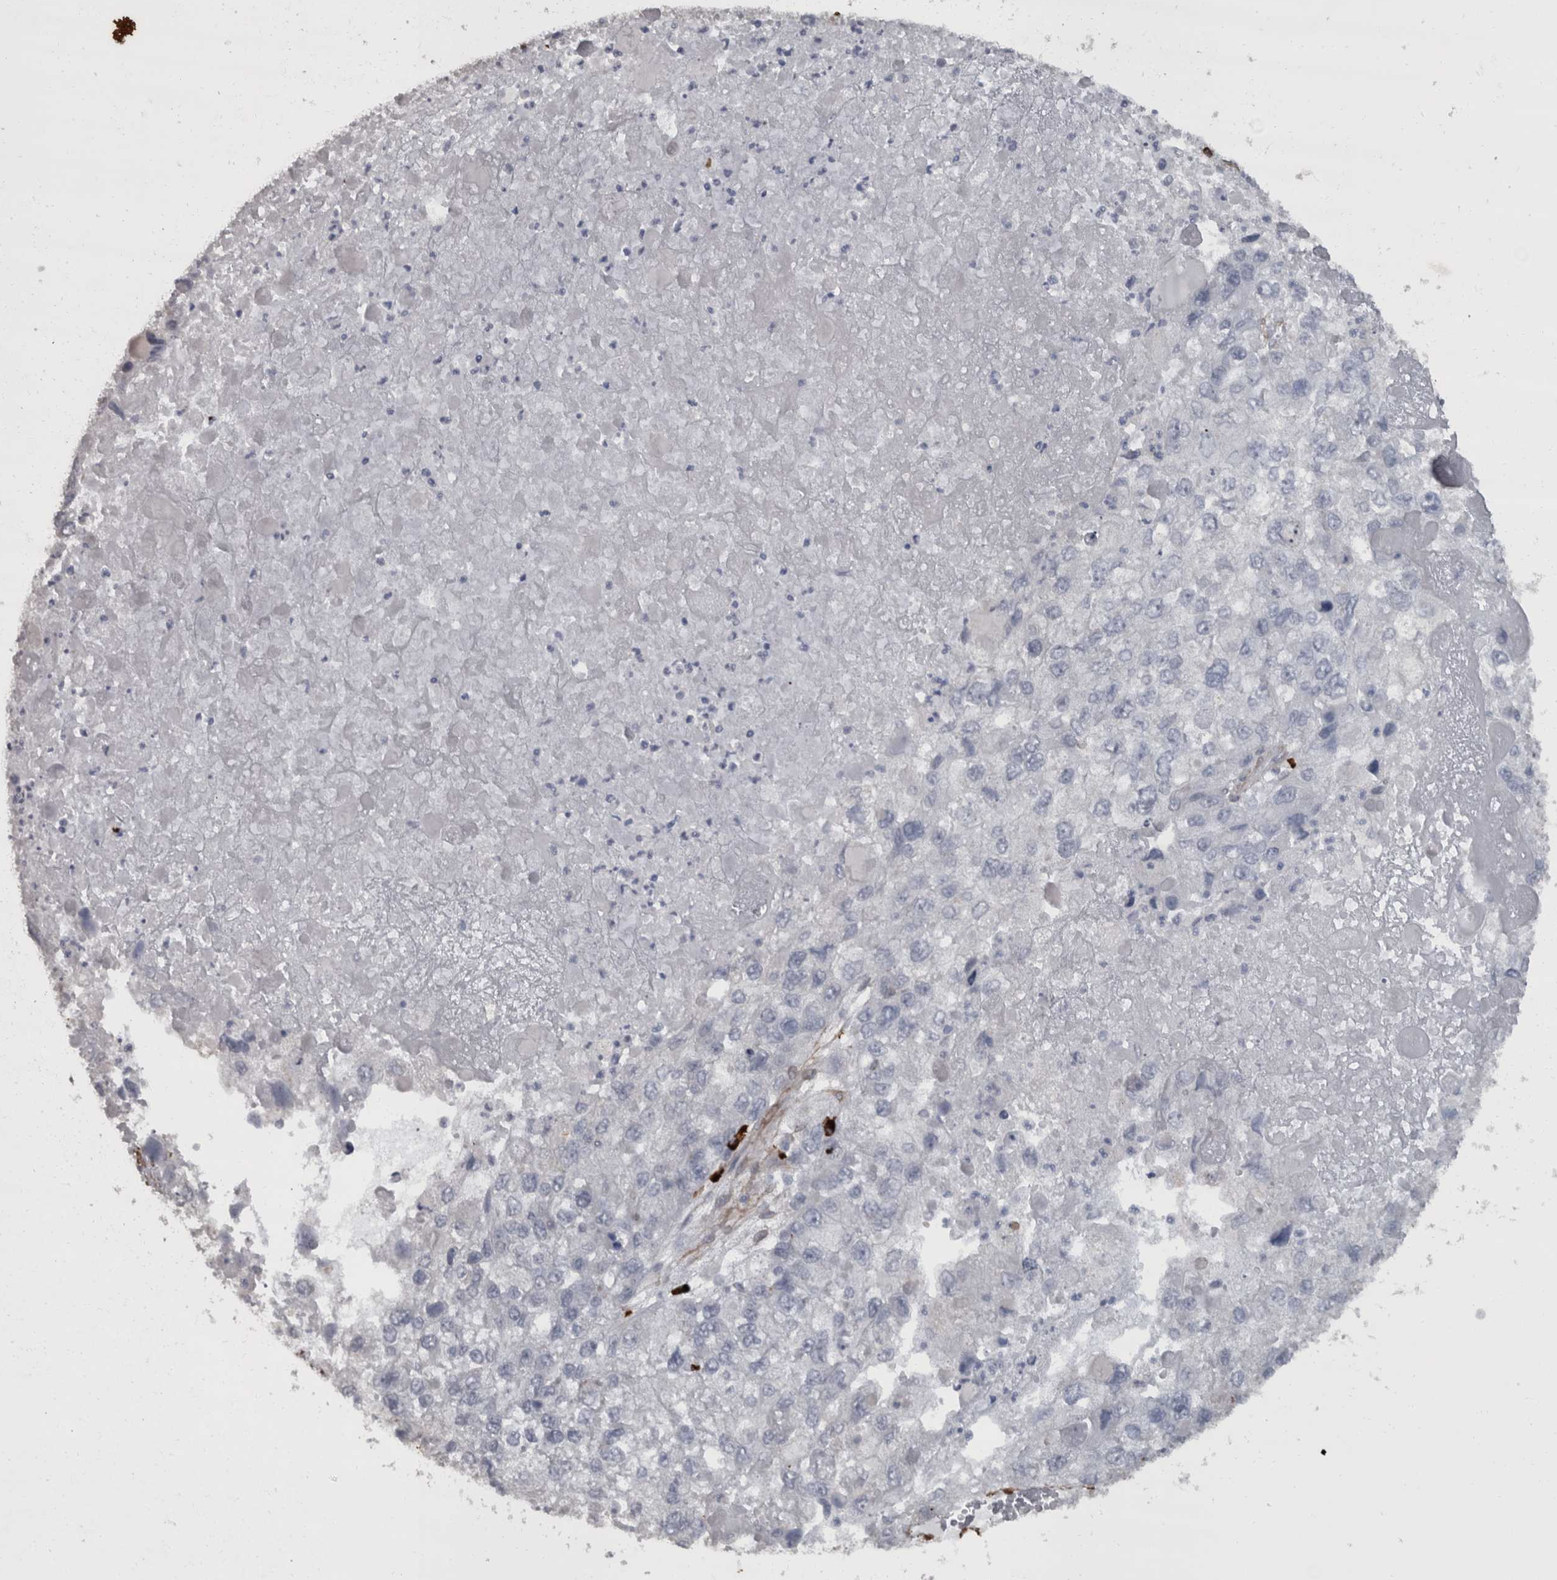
{"staining": {"intensity": "negative", "quantity": "none", "location": "none"}, "tissue": "endometrial cancer", "cell_type": "Tumor cells", "image_type": "cancer", "snomed": [{"axis": "morphology", "description": "Adenocarcinoma, NOS"}, {"axis": "topography", "description": "Endometrium"}], "caption": "Immunohistochemistry of endometrial cancer (adenocarcinoma) reveals no positivity in tumor cells.", "gene": "MASTL", "patient": {"sex": "female", "age": 49}}